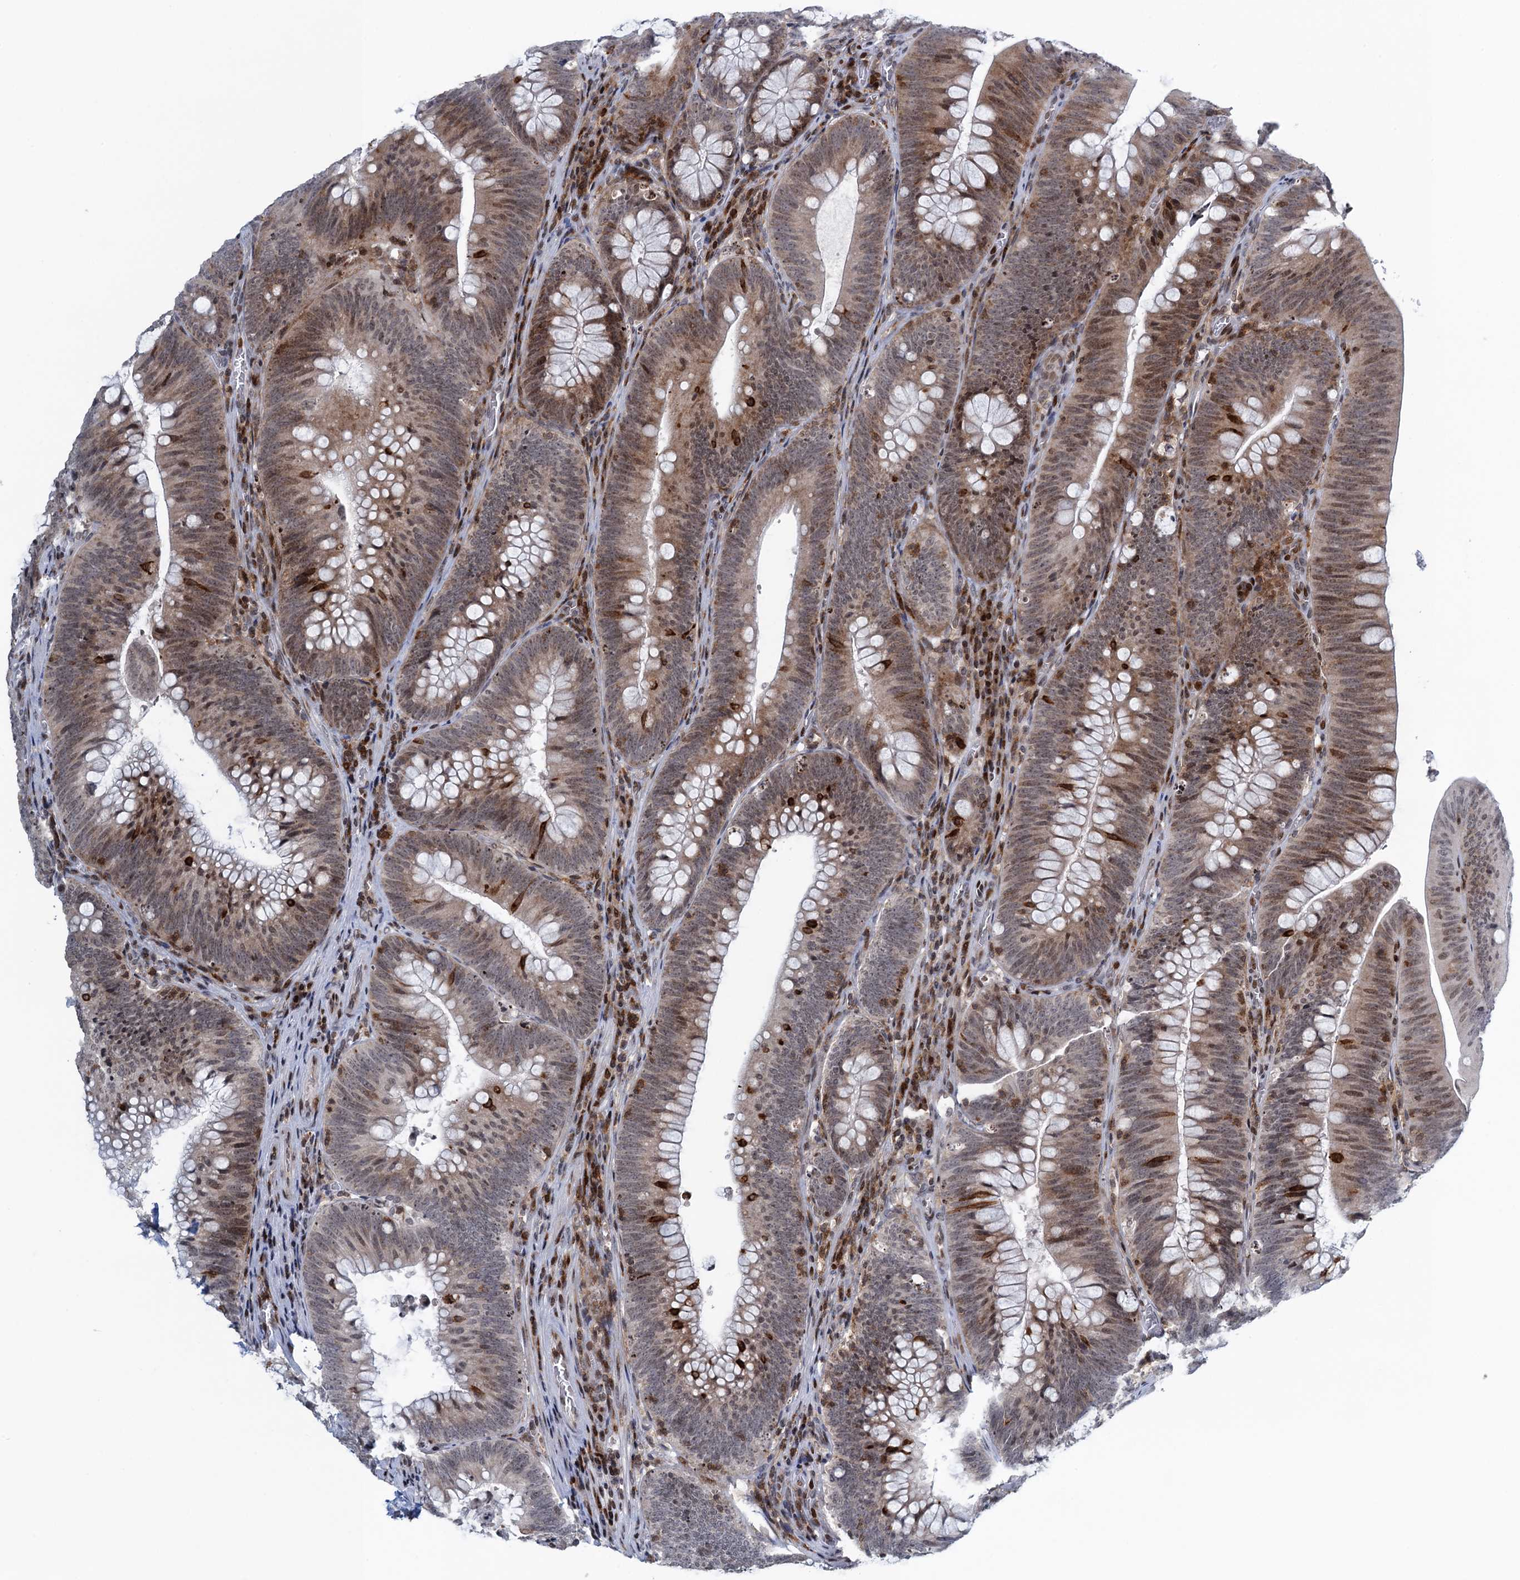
{"staining": {"intensity": "weak", "quantity": "25%-75%", "location": "cytoplasmic/membranous,nuclear"}, "tissue": "colorectal cancer", "cell_type": "Tumor cells", "image_type": "cancer", "snomed": [{"axis": "morphology", "description": "Normal tissue, NOS"}, {"axis": "topography", "description": "Colon"}], "caption": "IHC (DAB) staining of colorectal cancer displays weak cytoplasmic/membranous and nuclear protein staining in approximately 25%-75% of tumor cells.", "gene": "FYB1", "patient": {"sex": "female", "age": 82}}